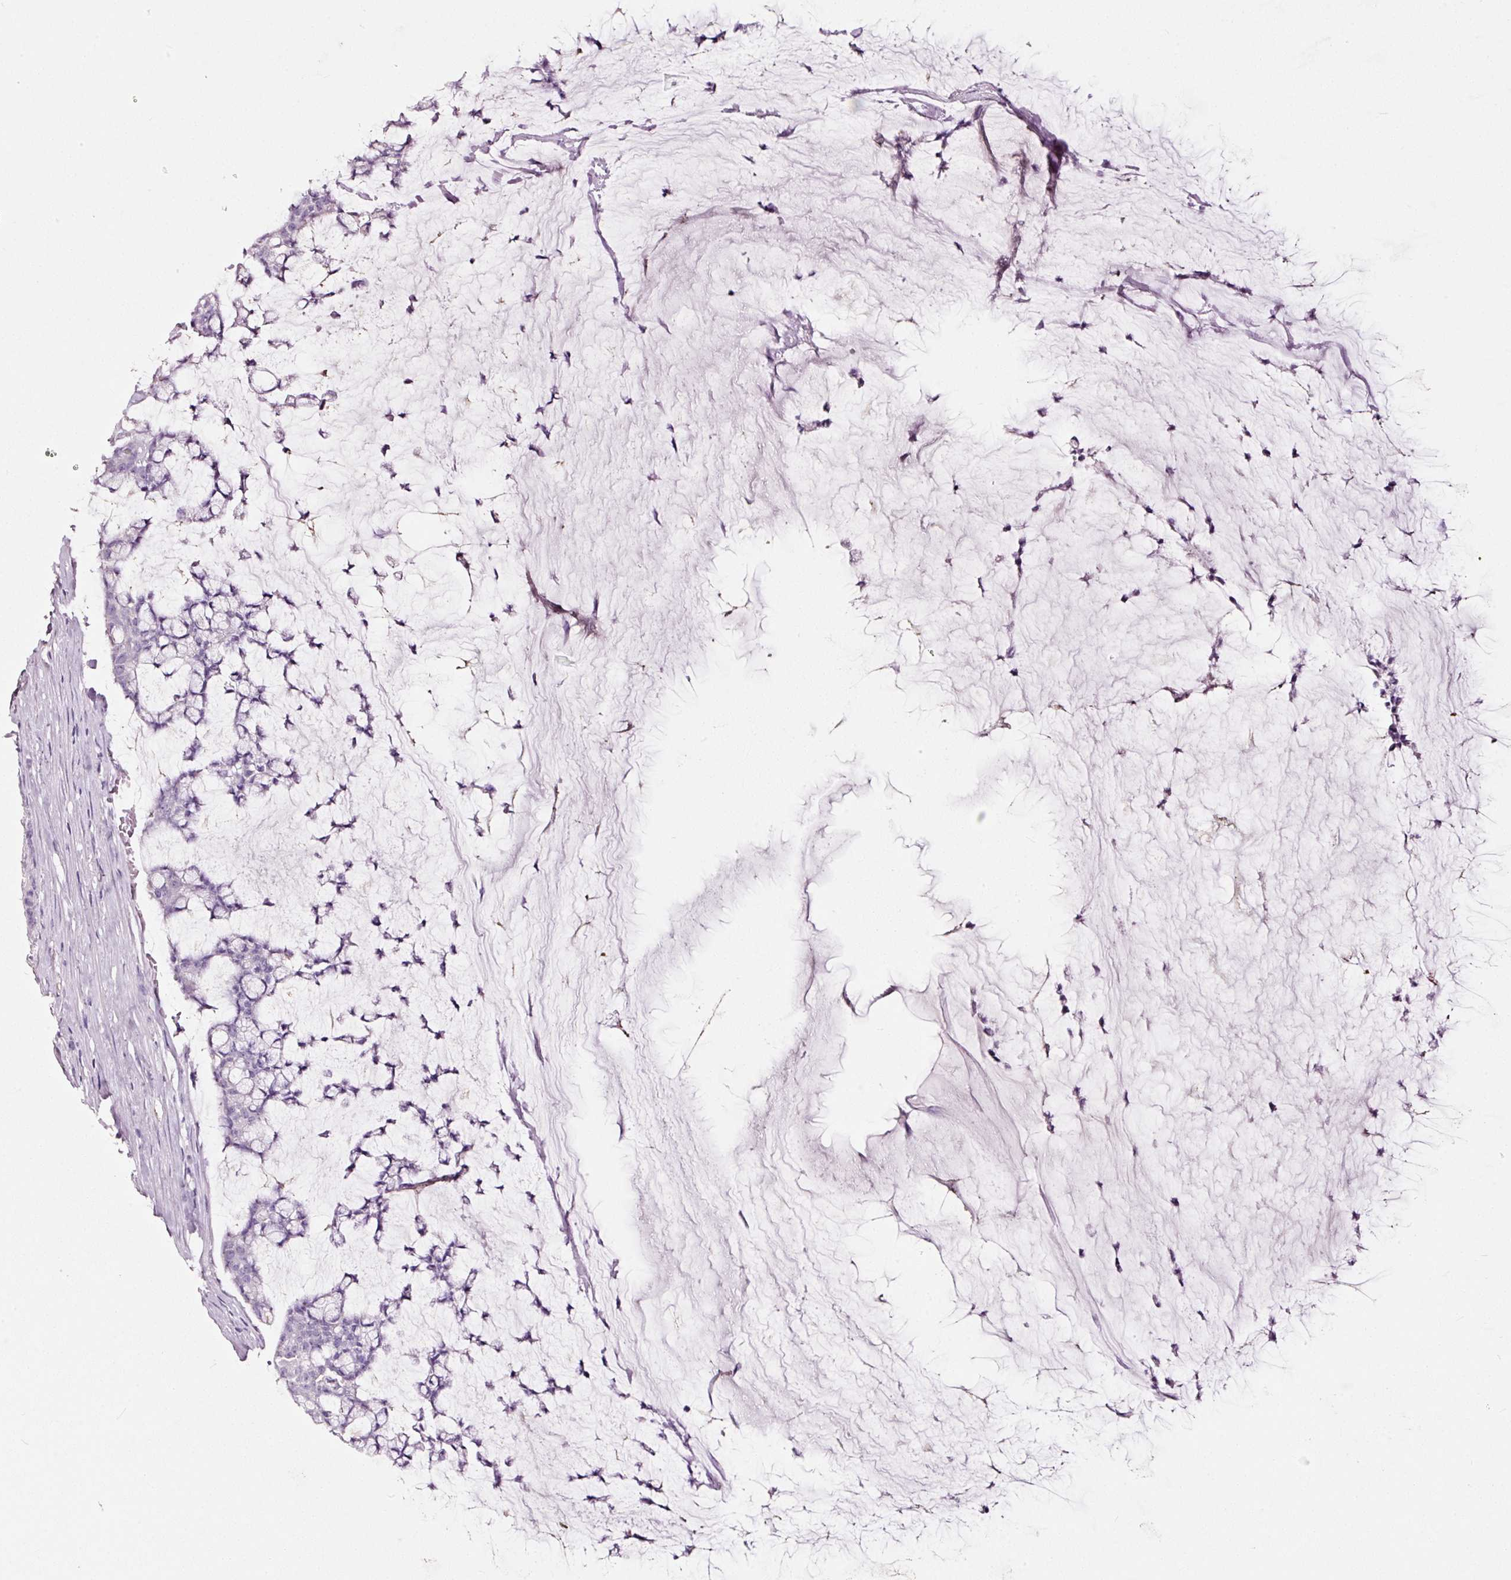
{"staining": {"intensity": "negative", "quantity": "none", "location": "none"}, "tissue": "colorectal cancer", "cell_type": "Tumor cells", "image_type": "cancer", "snomed": [{"axis": "morphology", "description": "Adenocarcinoma, NOS"}, {"axis": "topography", "description": "Colon"}], "caption": "Protein analysis of colorectal cancer displays no significant positivity in tumor cells.", "gene": "LAMP3", "patient": {"sex": "female", "age": 84}}